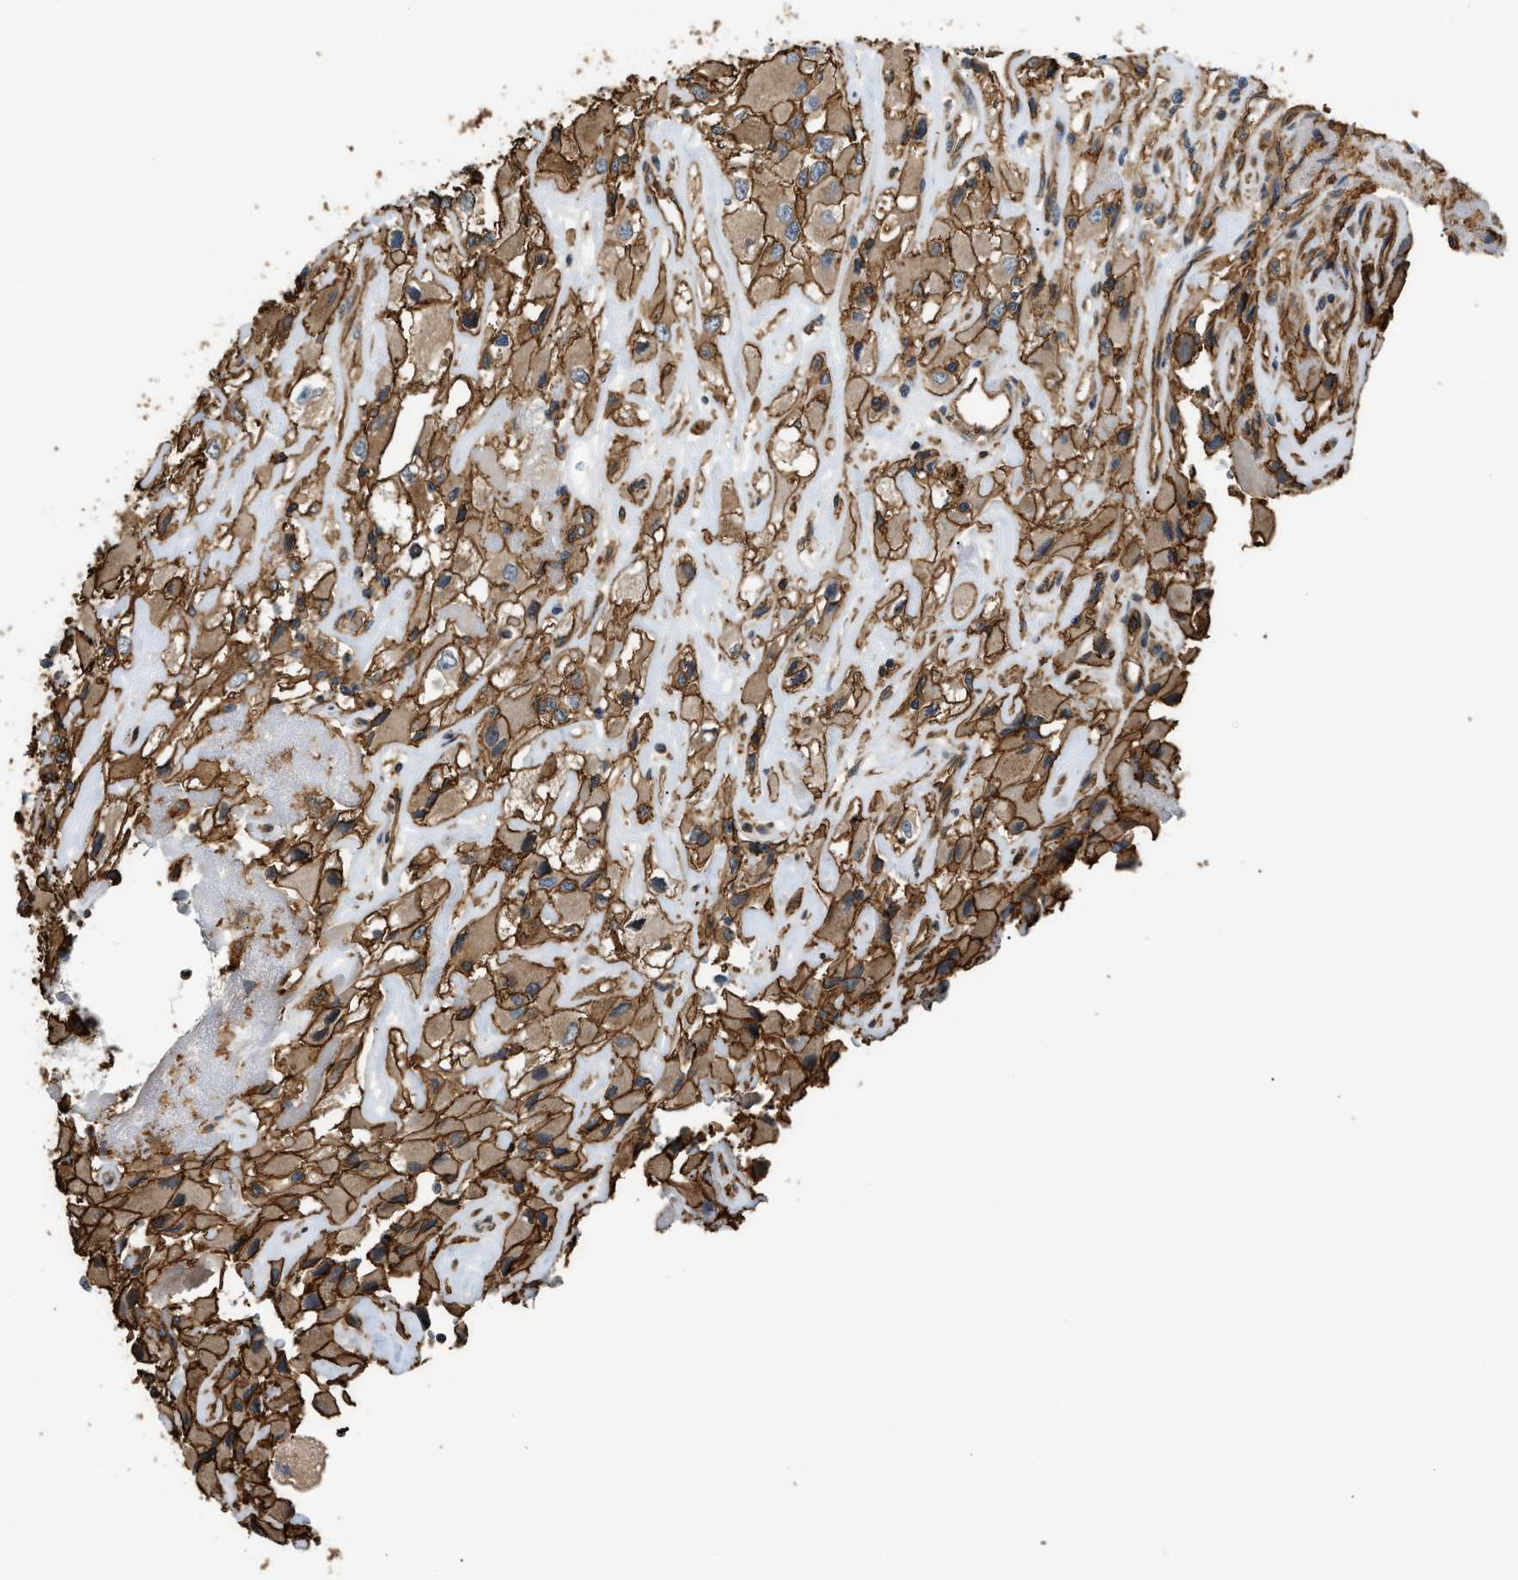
{"staining": {"intensity": "moderate", "quantity": ">75%", "location": "cytoplasmic/membranous"}, "tissue": "renal cancer", "cell_type": "Tumor cells", "image_type": "cancer", "snomed": [{"axis": "morphology", "description": "Adenocarcinoma, NOS"}, {"axis": "topography", "description": "Kidney"}], "caption": "Brown immunohistochemical staining in renal cancer exhibits moderate cytoplasmic/membranous staining in approximately >75% of tumor cells.", "gene": "DDHD2", "patient": {"sex": "female", "age": 52}}